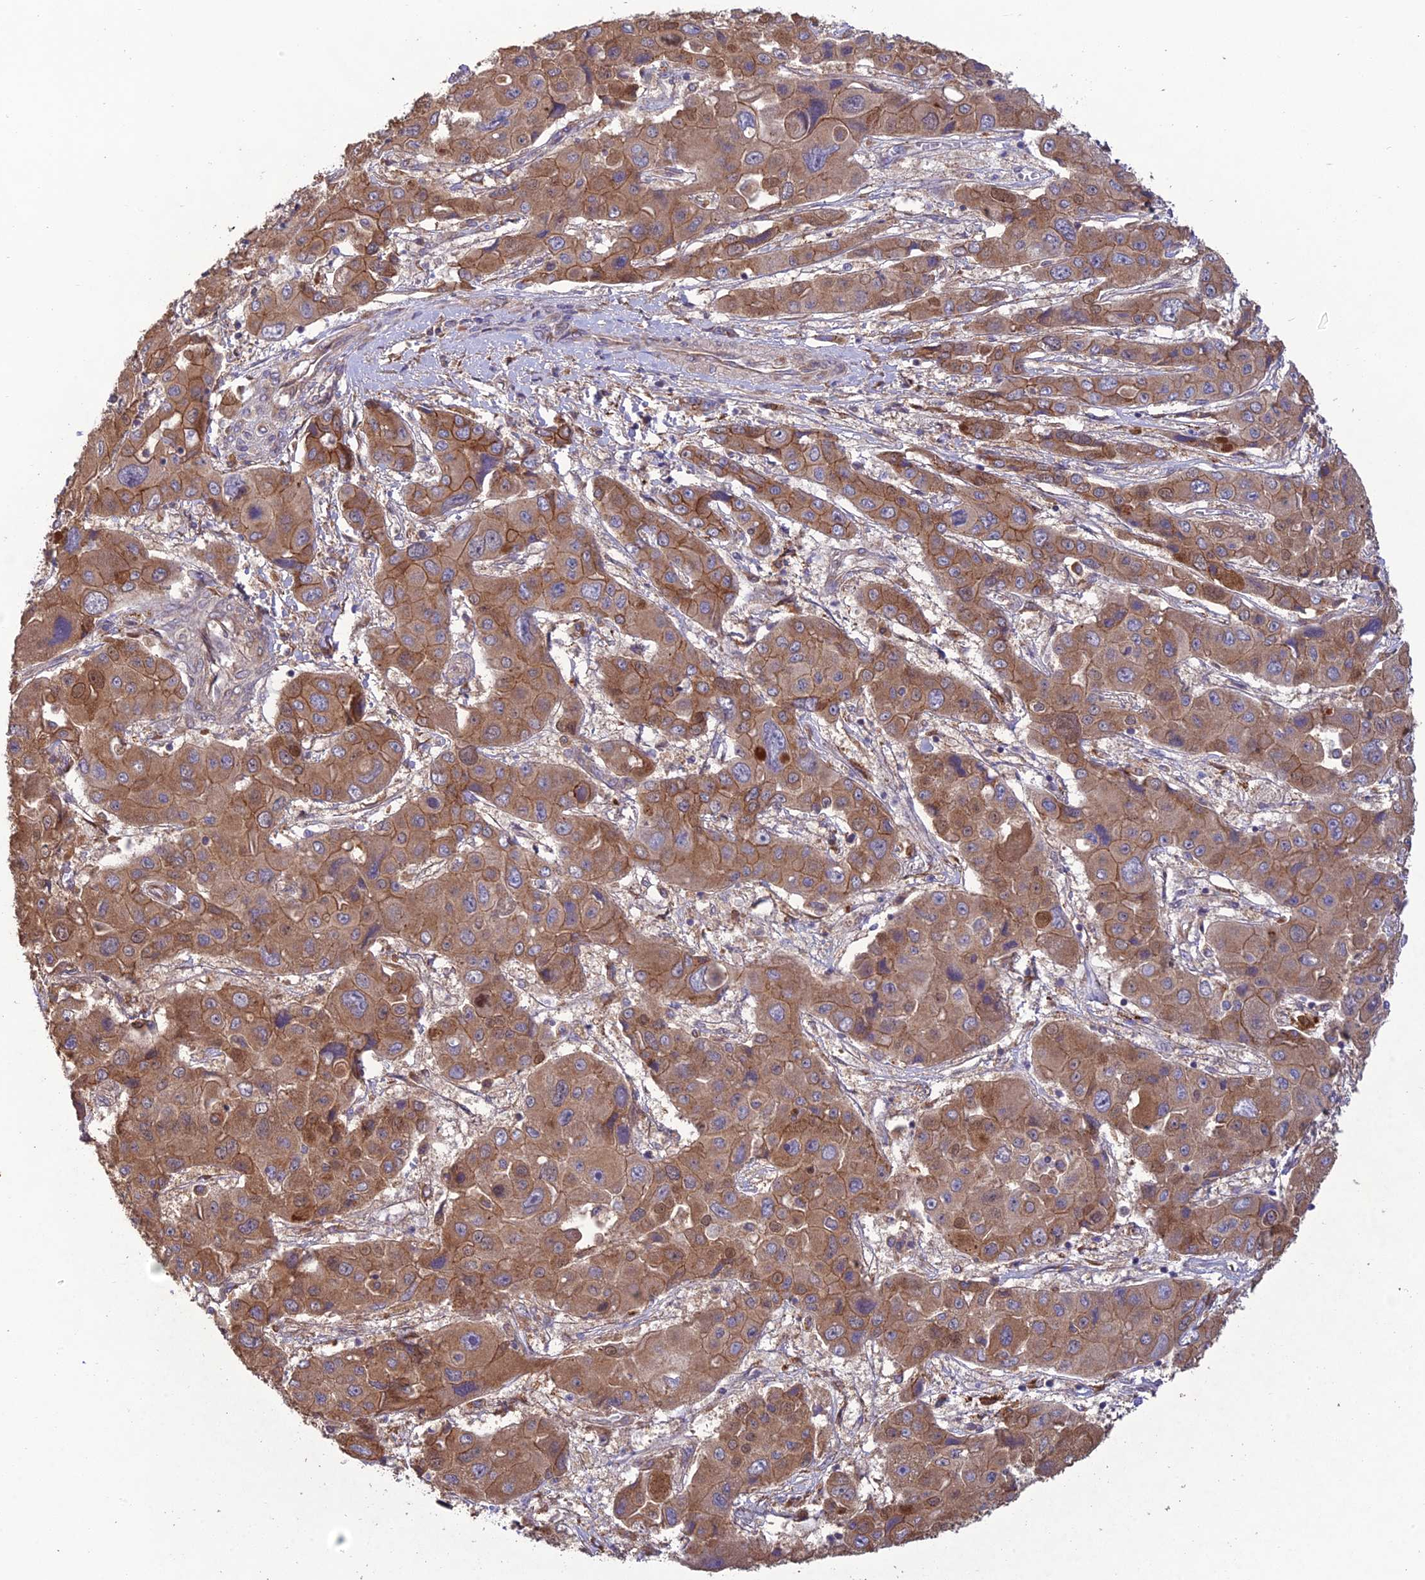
{"staining": {"intensity": "moderate", "quantity": ">75%", "location": "cytoplasmic/membranous"}, "tissue": "liver cancer", "cell_type": "Tumor cells", "image_type": "cancer", "snomed": [{"axis": "morphology", "description": "Cholangiocarcinoma"}, {"axis": "topography", "description": "Liver"}], "caption": "DAB immunohistochemical staining of liver cancer demonstrates moderate cytoplasmic/membranous protein positivity in about >75% of tumor cells. (IHC, brightfield microscopy, high magnification).", "gene": "MRNIP", "patient": {"sex": "male", "age": 67}}